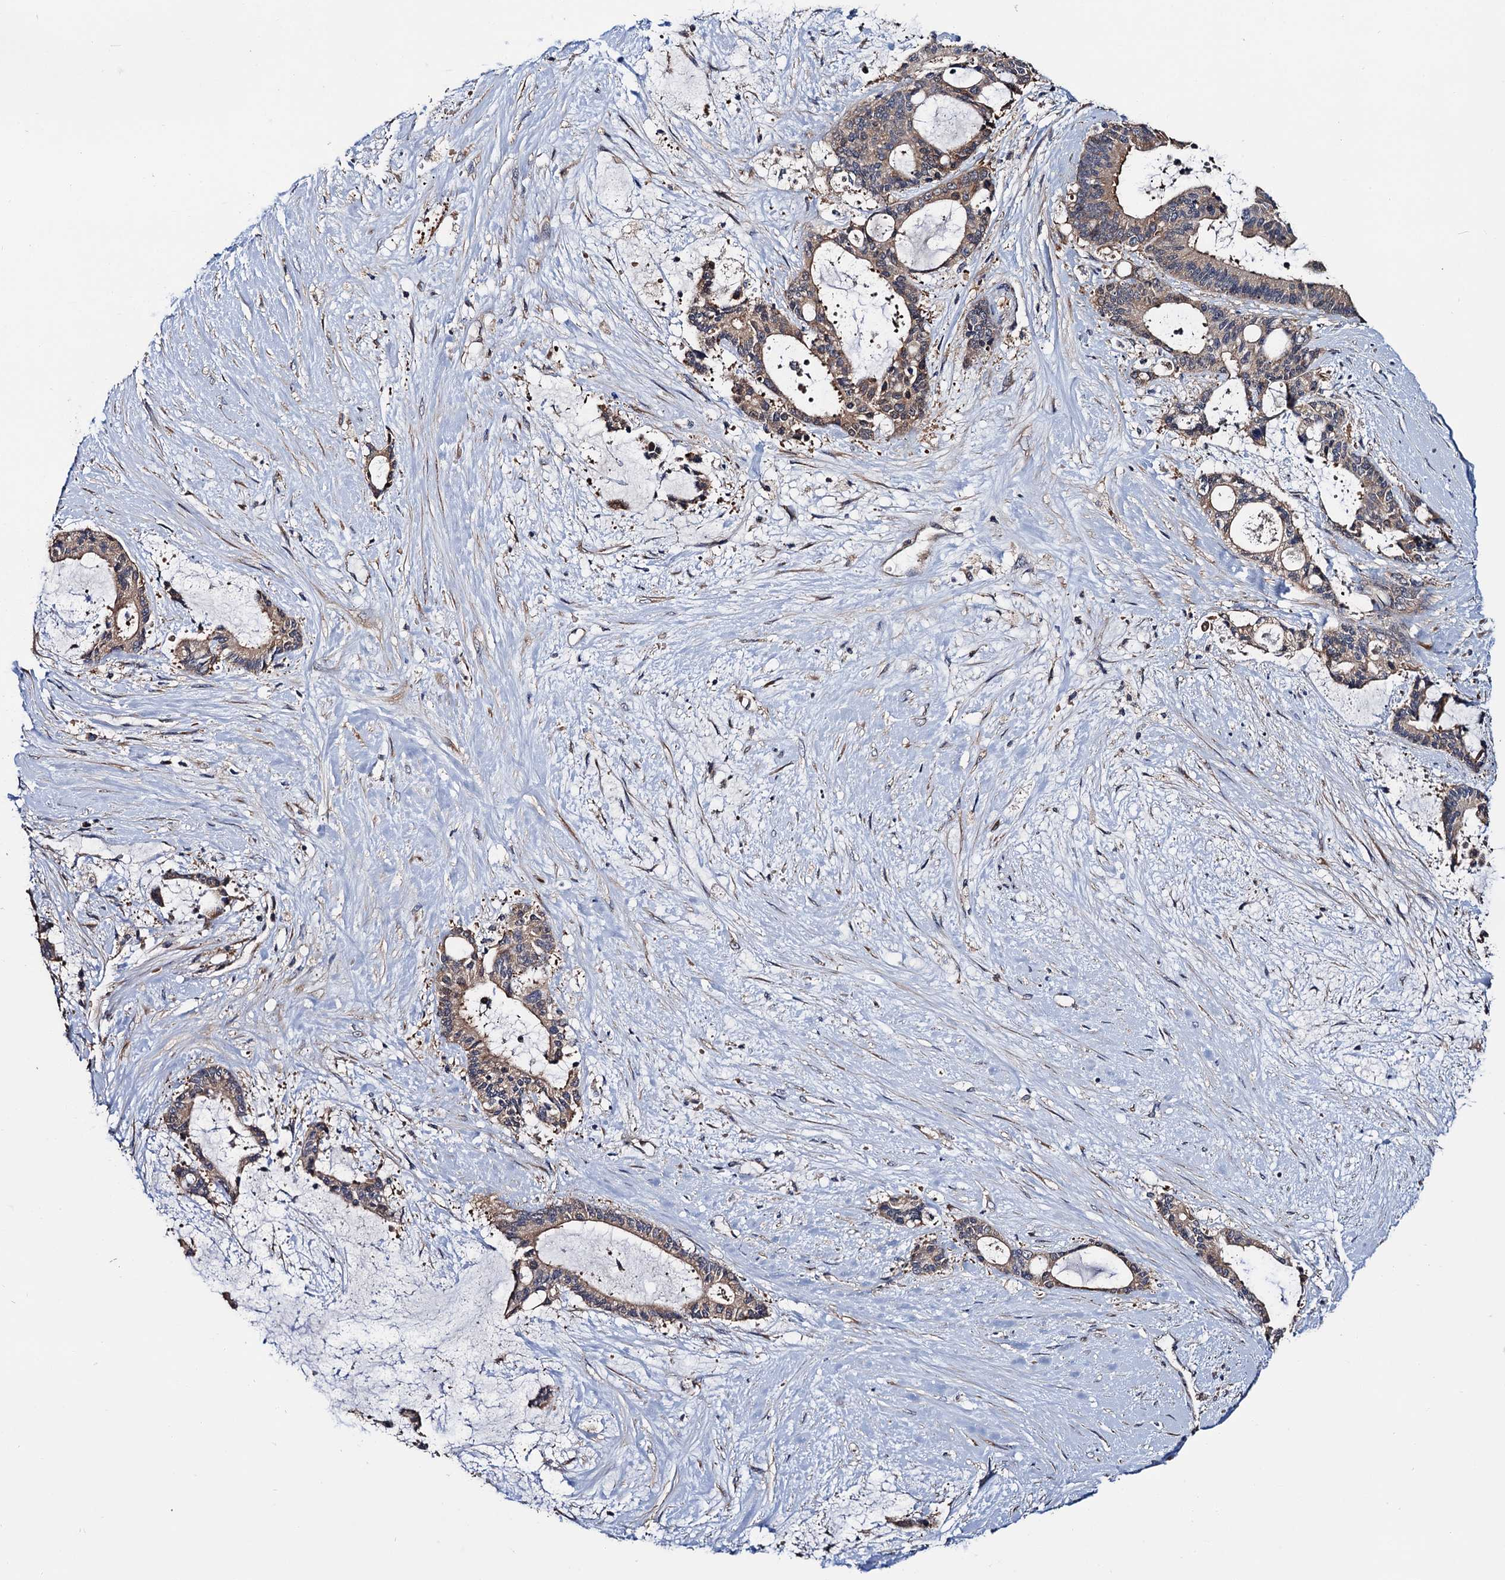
{"staining": {"intensity": "weak", "quantity": ">75%", "location": "cytoplasmic/membranous"}, "tissue": "liver cancer", "cell_type": "Tumor cells", "image_type": "cancer", "snomed": [{"axis": "morphology", "description": "Normal tissue, NOS"}, {"axis": "morphology", "description": "Cholangiocarcinoma"}, {"axis": "topography", "description": "Liver"}, {"axis": "topography", "description": "Peripheral nerve tissue"}], "caption": "Cholangiocarcinoma (liver) stained for a protein shows weak cytoplasmic/membranous positivity in tumor cells.", "gene": "TRMT112", "patient": {"sex": "female", "age": 73}}